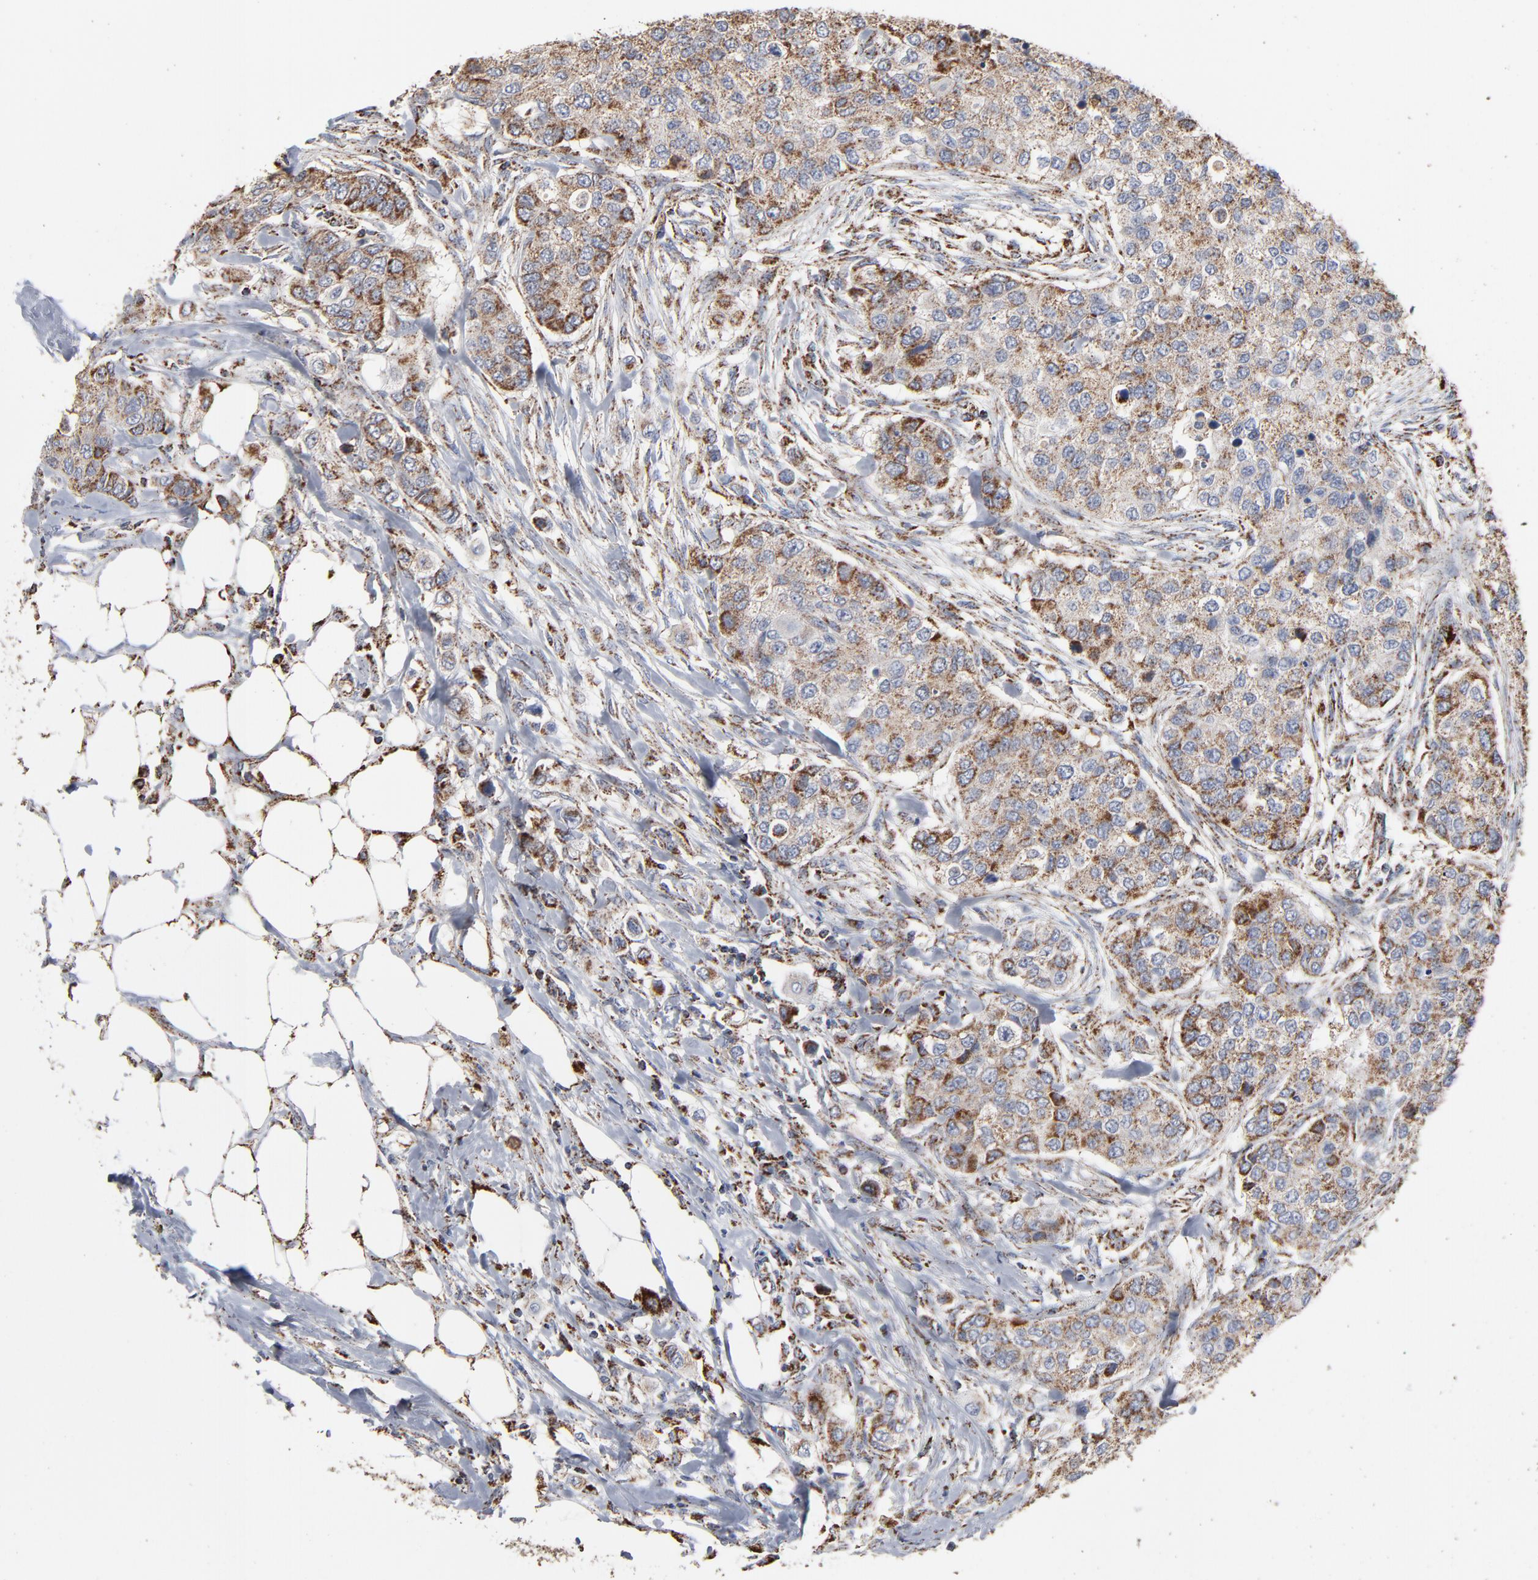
{"staining": {"intensity": "strong", "quantity": ">75%", "location": "cytoplasmic/membranous"}, "tissue": "breast cancer", "cell_type": "Tumor cells", "image_type": "cancer", "snomed": [{"axis": "morphology", "description": "Normal tissue, NOS"}, {"axis": "morphology", "description": "Duct carcinoma"}, {"axis": "topography", "description": "Breast"}], "caption": "Immunohistochemical staining of breast cancer reveals high levels of strong cytoplasmic/membranous expression in approximately >75% of tumor cells.", "gene": "UQCRC1", "patient": {"sex": "female", "age": 49}}